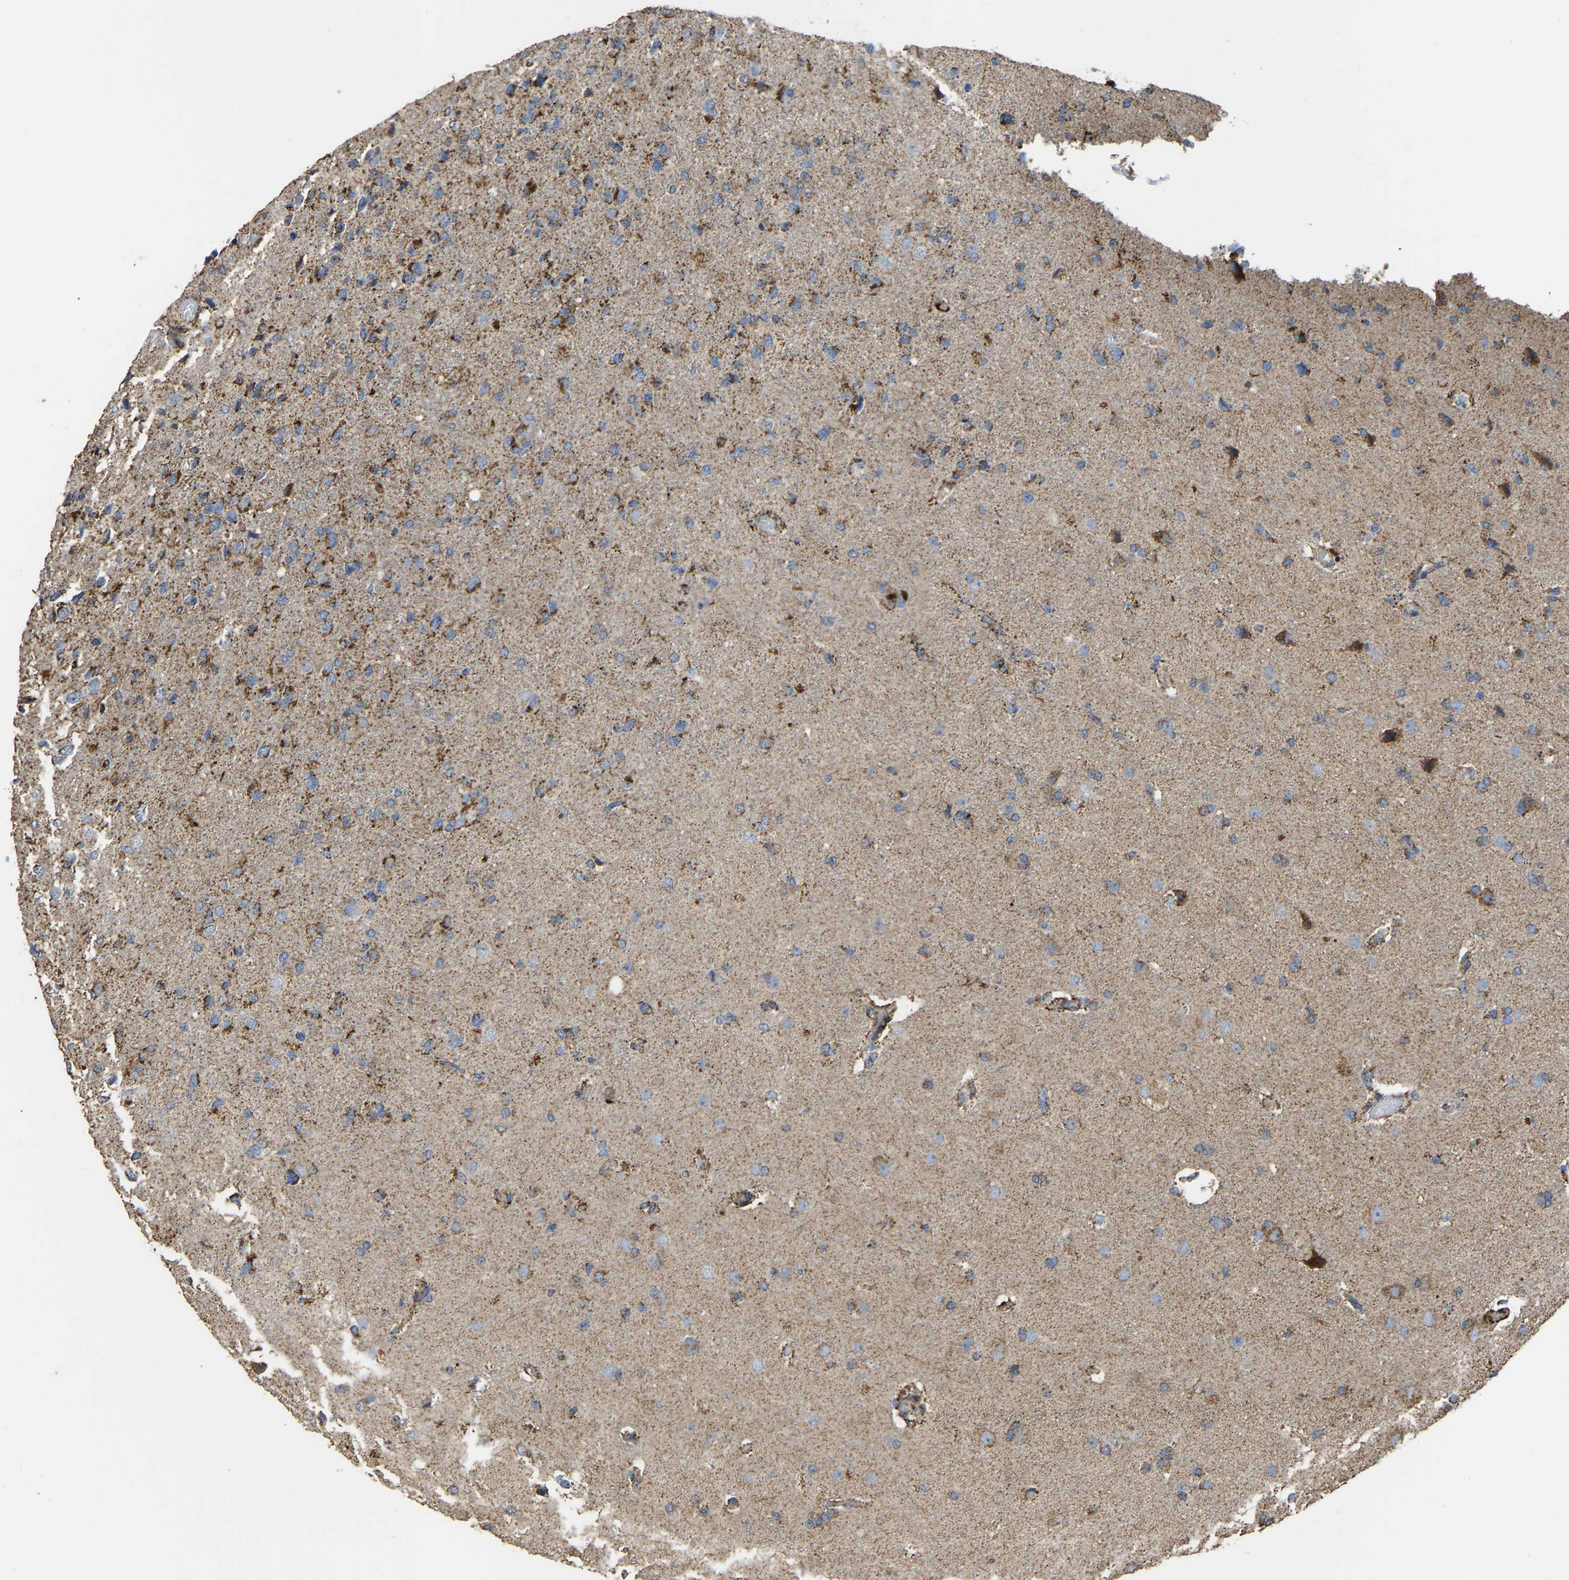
{"staining": {"intensity": "strong", "quantity": "25%-75%", "location": "cytoplasmic/membranous"}, "tissue": "glioma", "cell_type": "Tumor cells", "image_type": "cancer", "snomed": [{"axis": "morphology", "description": "Glioma, malignant, High grade"}, {"axis": "topography", "description": "Brain"}], "caption": "The image displays staining of malignant glioma (high-grade), revealing strong cytoplasmic/membranous protein positivity (brown color) within tumor cells. The staining was performed using DAB (3,3'-diaminobenzidine) to visualize the protein expression in brown, while the nuclei were stained in blue with hematoxylin (Magnification: 20x).", "gene": "ETFA", "patient": {"sex": "female", "age": 58}}